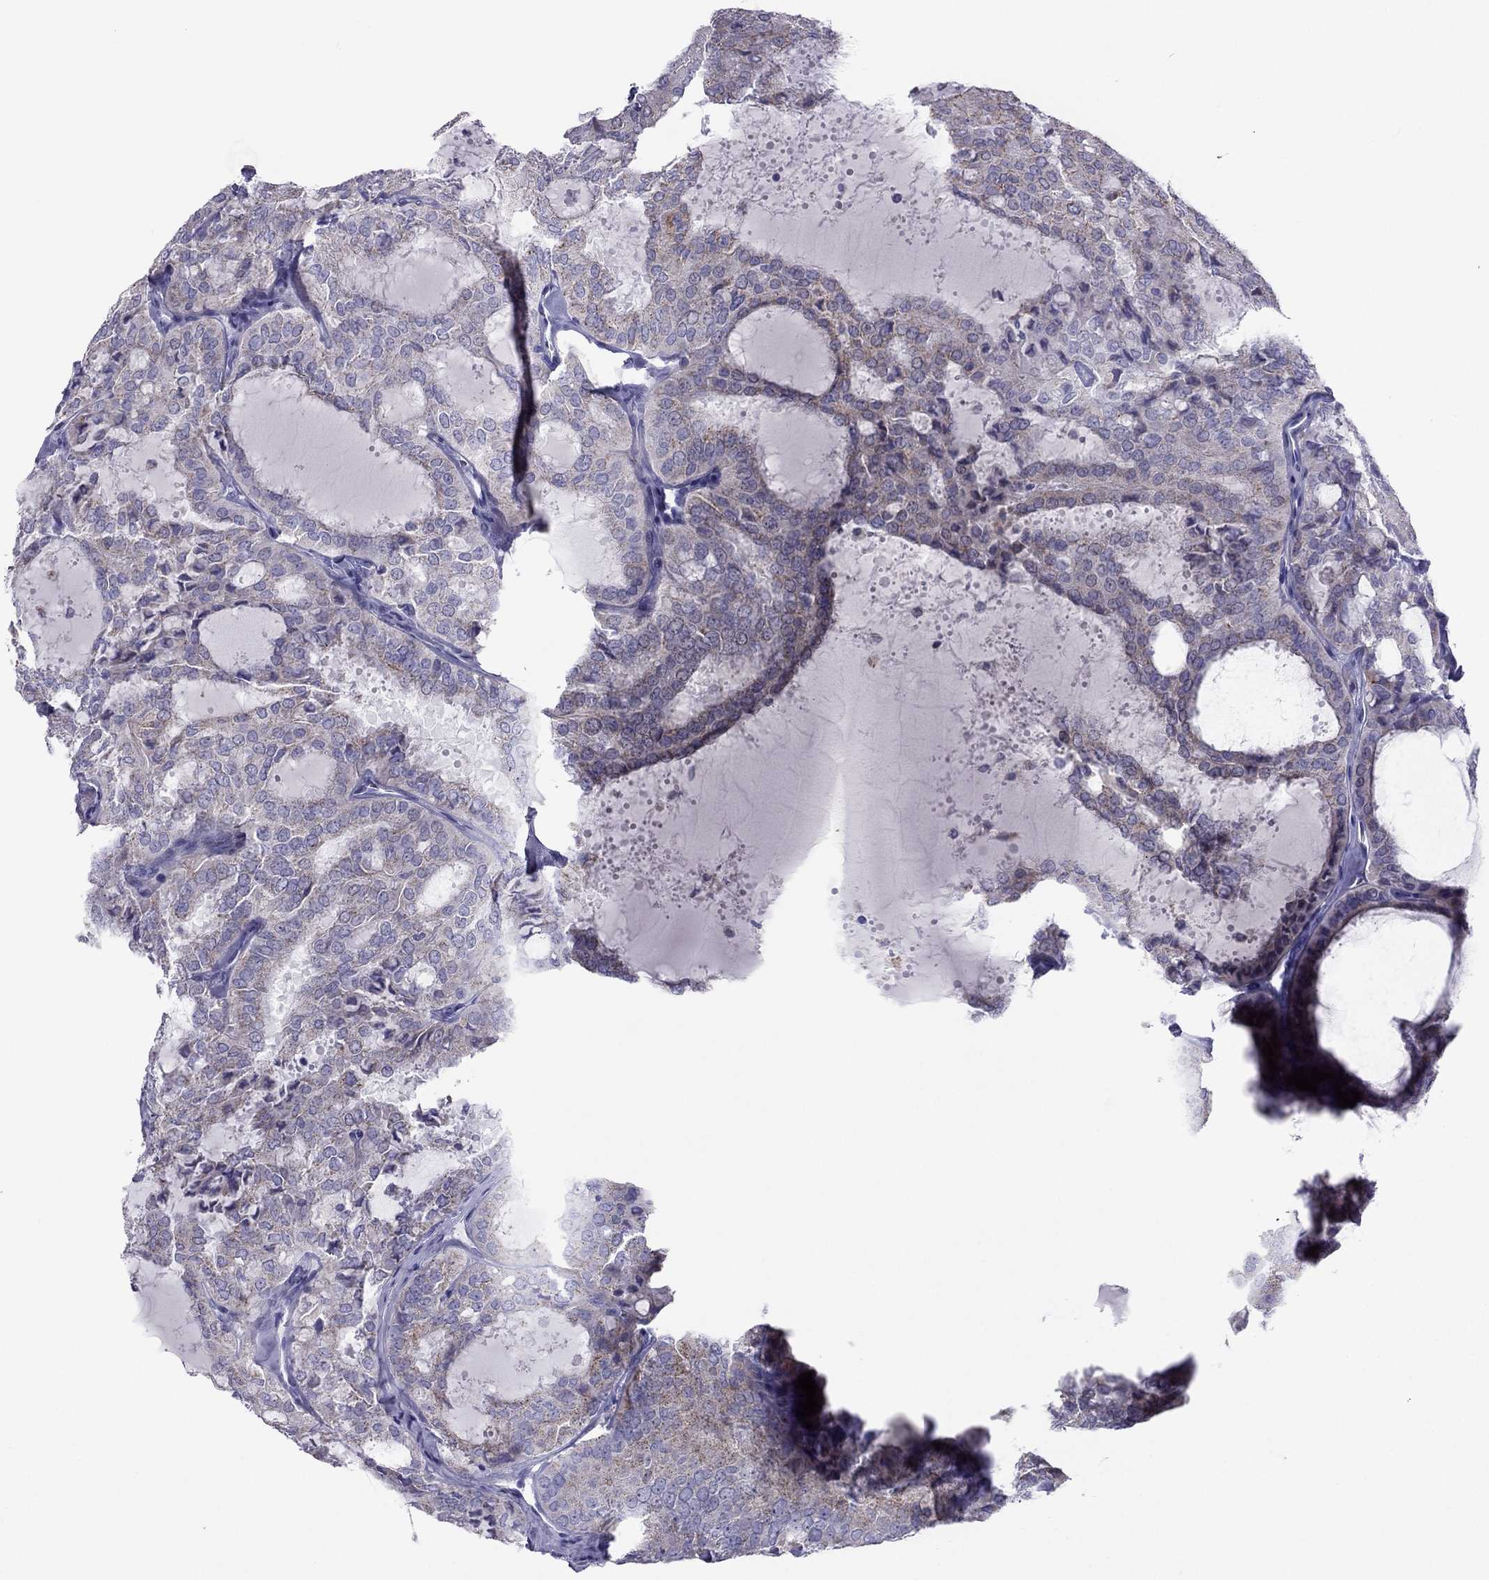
{"staining": {"intensity": "weak", "quantity": "<25%", "location": "cytoplasmic/membranous"}, "tissue": "thyroid cancer", "cell_type": "Tumor cells", "image_type": "cancer", "snomed": [{"axis": "morphology", "description": "Follicular adenoma carcinoma, NOS"}, {"axis": "topography", "description": "Thyroid gland"}], "caption": "Tumor cells are negative for brown protein staining in thyroid cancer. (Stains: DAB (3,3'-diaminobenzidine) immunohistochemistry with hematoxylin counter stain, Microscopy: brightfield microscopy at high magnification).", "gene": "MAEL", "patient": {"sex": "male", "age": 75}}